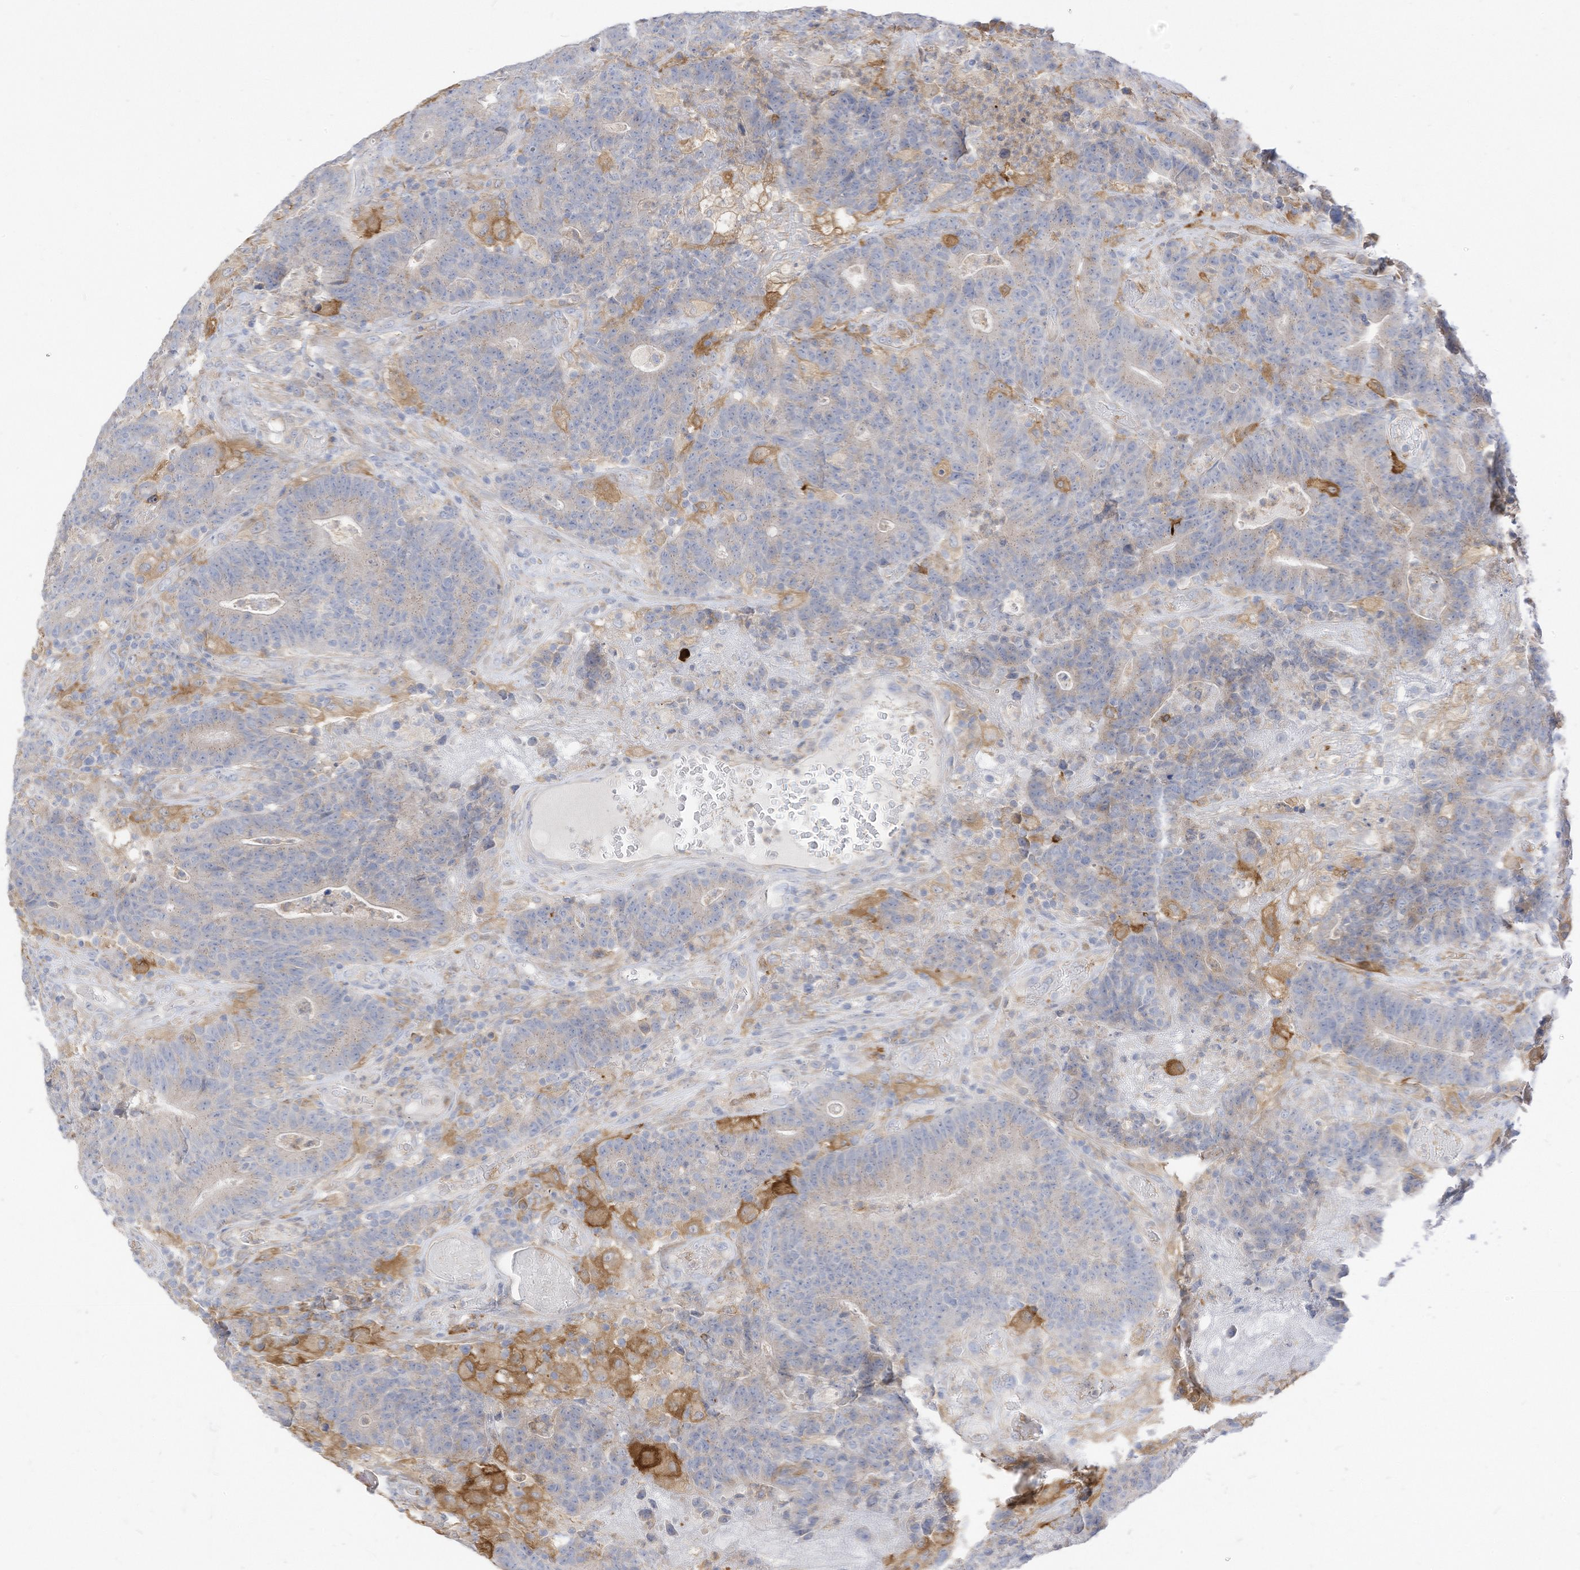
{"staining": {"intensity": "negative", "quantity": "none", "location": "none"}, "tissue": "colorectal cancer", "cell_type": "Tumor cells", "image_type": "cancer", "snomed": [{"axis": "morphology", "description": "Normal tissue, NOS"}, {"axis": "morphology", "description": "Adenocarcinoma, NOS"}, {"axis": "topography", "description": "Colon"}], "caption": "IHC histopathology image of colorectal cancer stained for a protein (brown), which reveals no positivity in tumor cells.", "gene": "ATP13A1", "patient": {"sex": "female", "age": 75}}